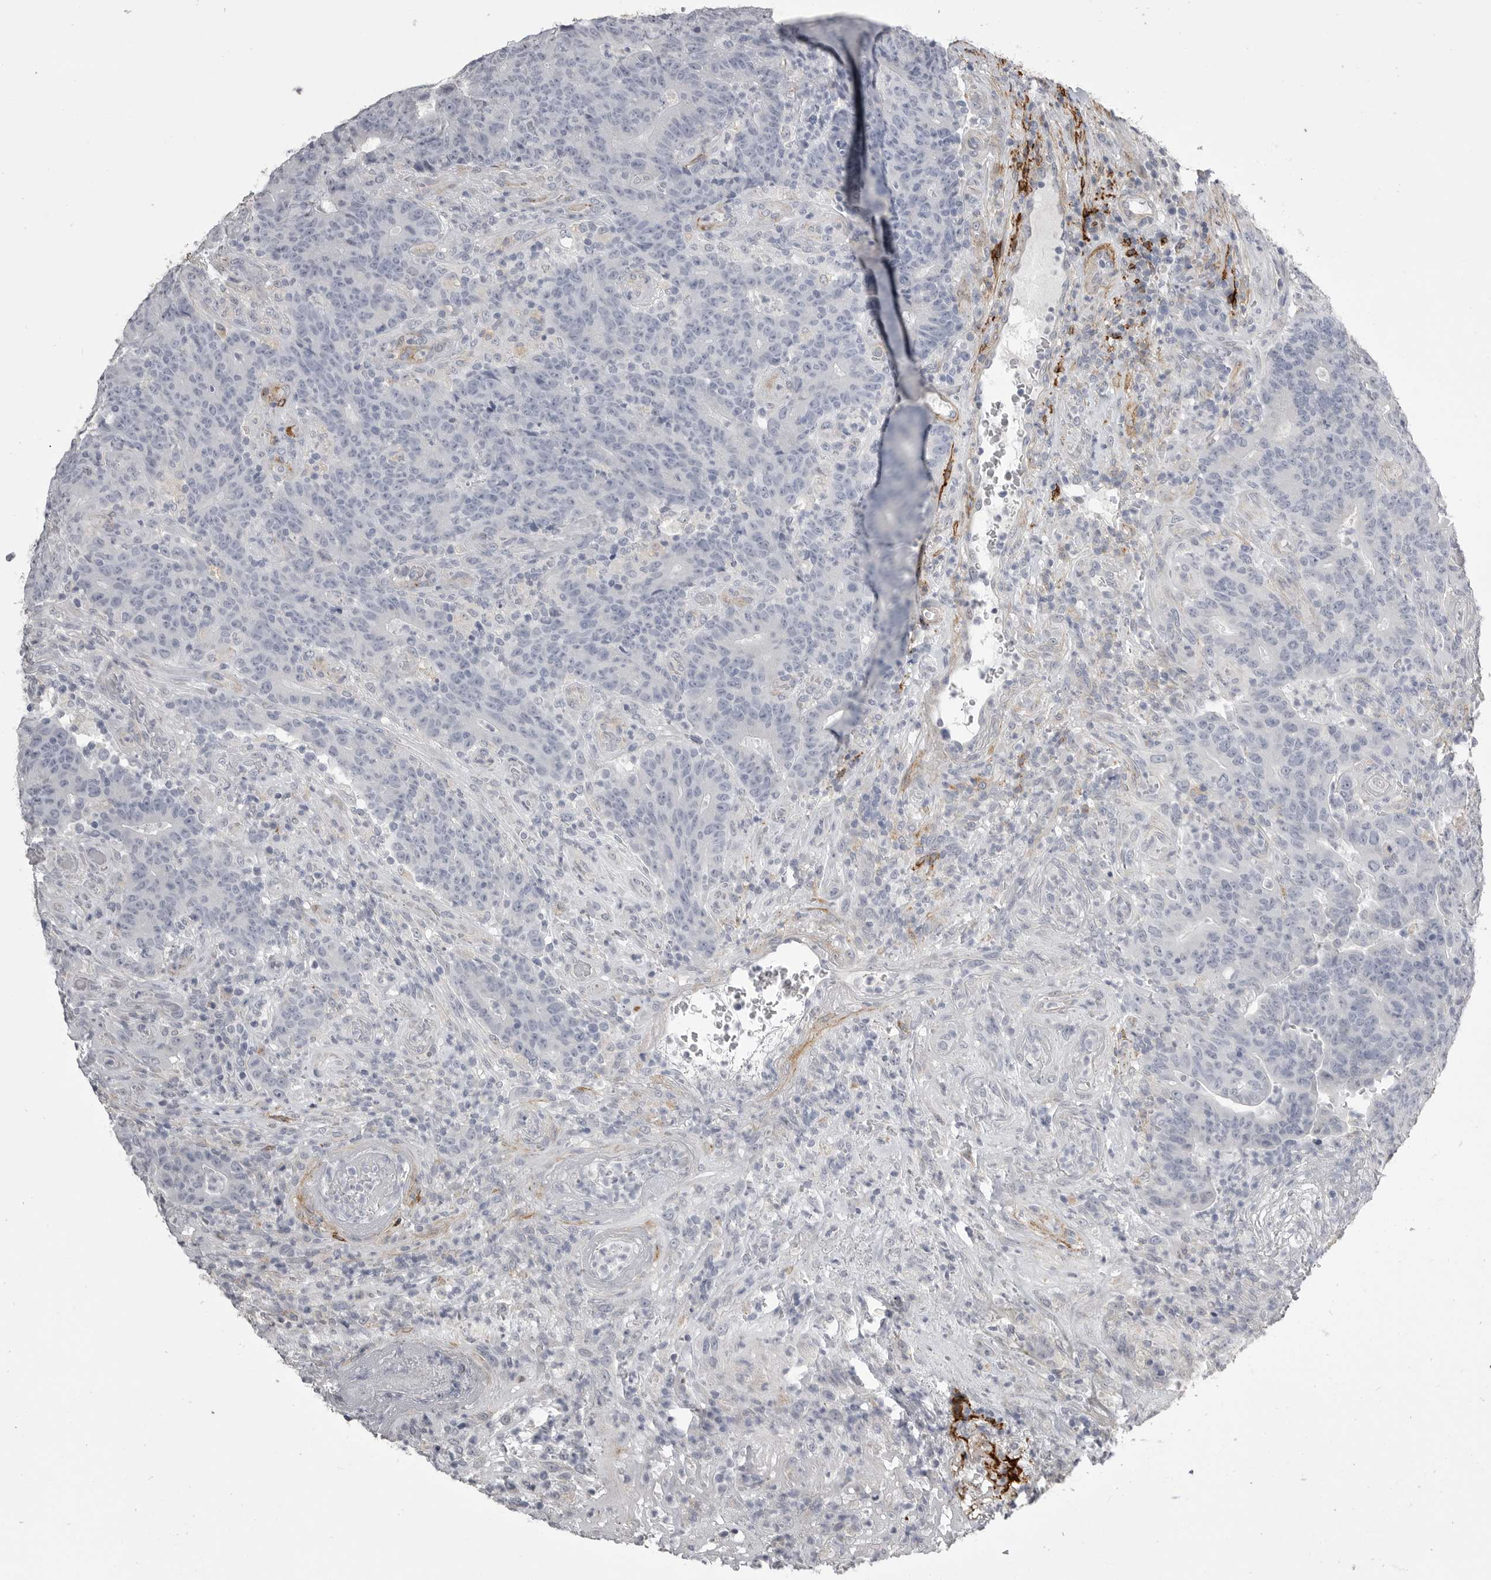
{"staining": {"intensity": "negative", "quantity": "none", "location": "none"}, "tissue": "colorectal cancer", "cell_type": "Tumor cells", "image_type": "cancer", "snomed": [{"axis": "morphology", "description": "Normal tissue, NOS"}, {"axis": "morphology", "description": "Adenocarcinoma, NOS"}, {"axis": "topography", "description": "Colon"}], "caption": "Immunohistochemical staining of colorectal adenocarcinoma reveals no significant staining in tumor cells.", "gene": "AOC3", "patient": {"sex": "female", "age": 75}}